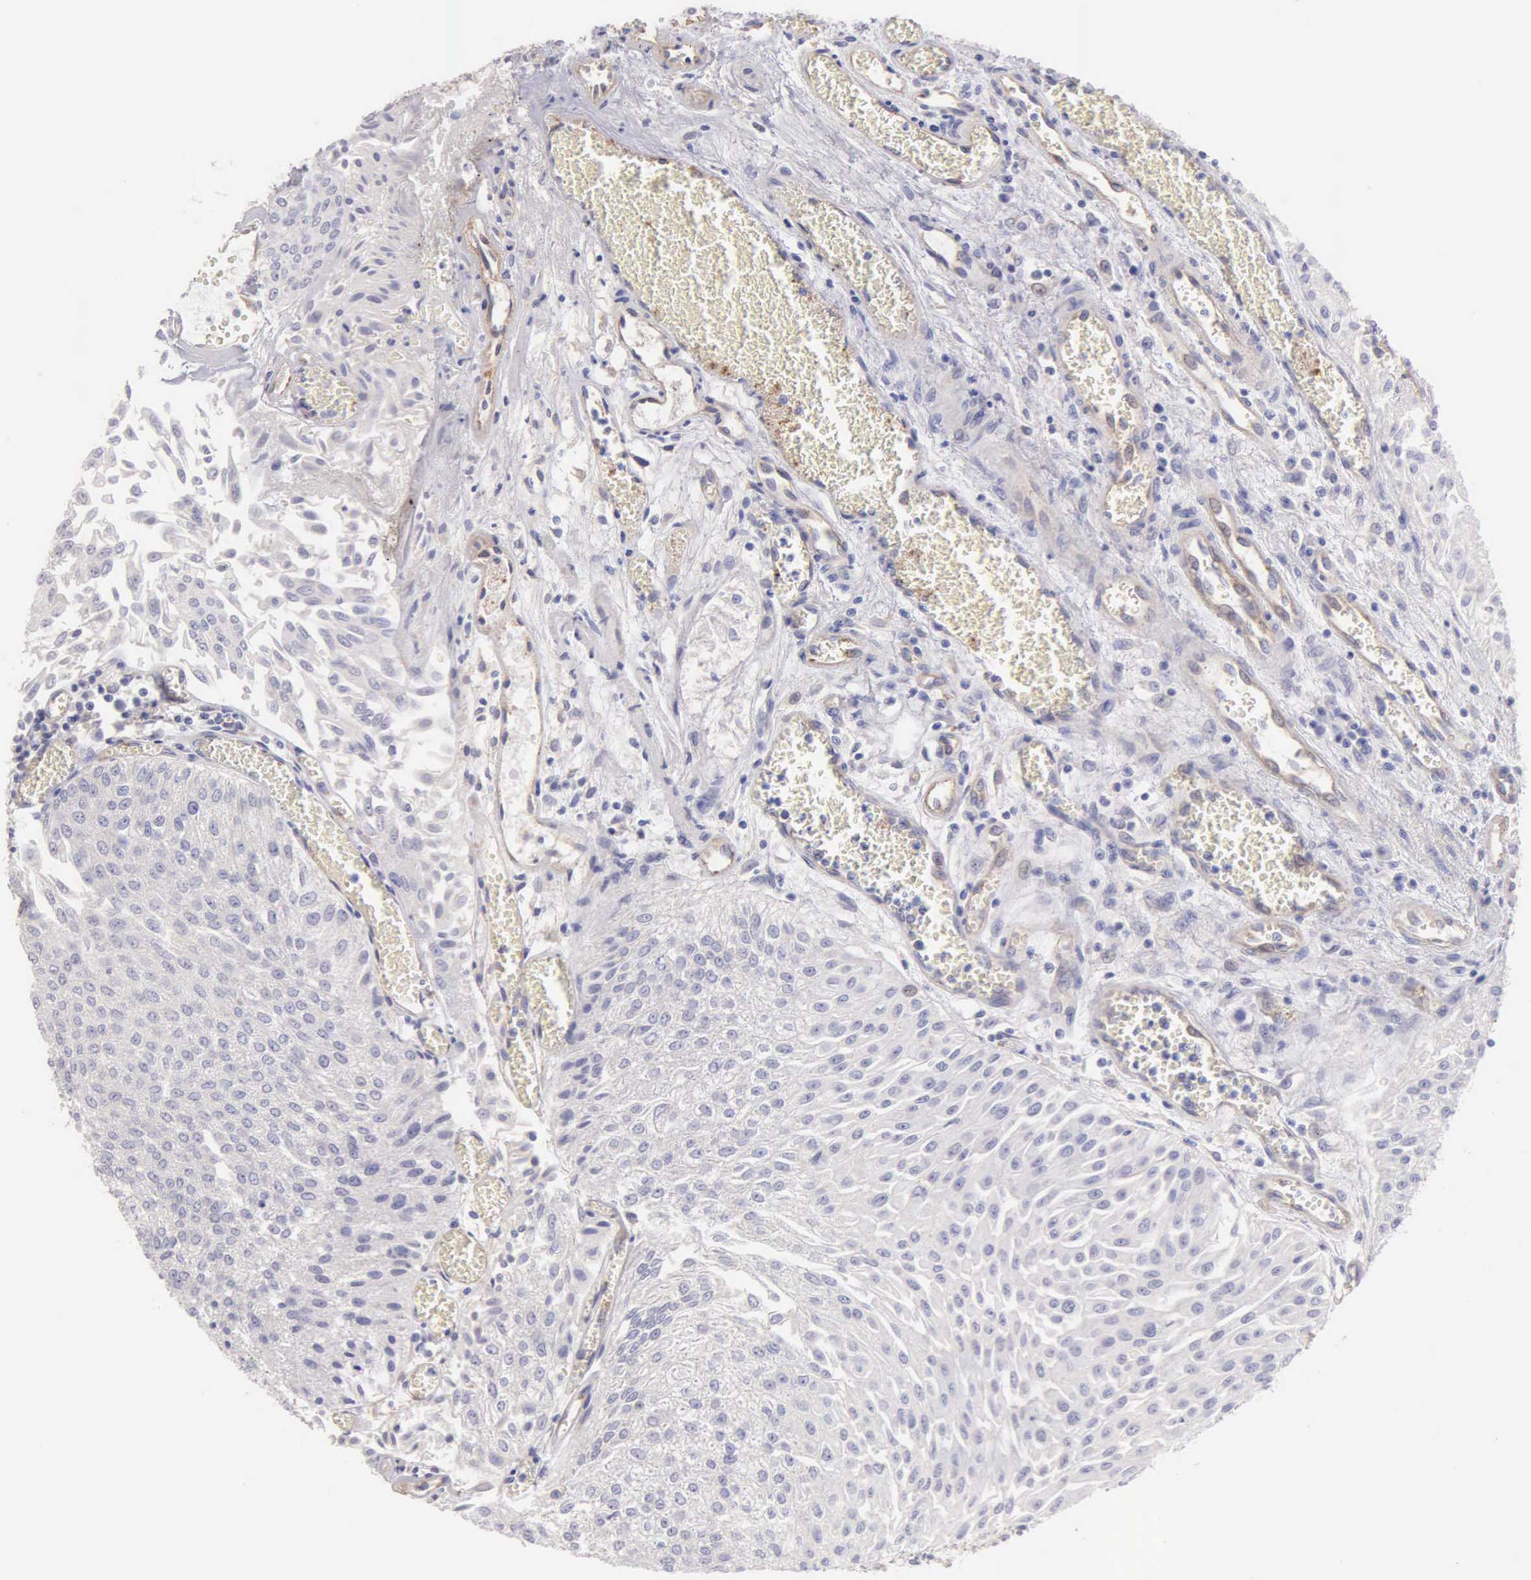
{"staining": {"intensity": "negative", "quantity": "none", "location": "none"}, "tissue": "urothelial cancer", "cell_type": "Tumor cells", "image_type": "cancer", "snomed": [{"axis": "morphology", "description": "Urothelial carcinoma, Low grade"}, {"axis": "topography", "description": "Urinary bladder"}], "caption": "DAB immunohistochemical staining of low-grade urothelial carcinoma shows no significant expression in tumor cells. (DAB IHC with hematoxylin counter stain).", "gene": "APP", "patient": {"sex": "male", "age": 86}}